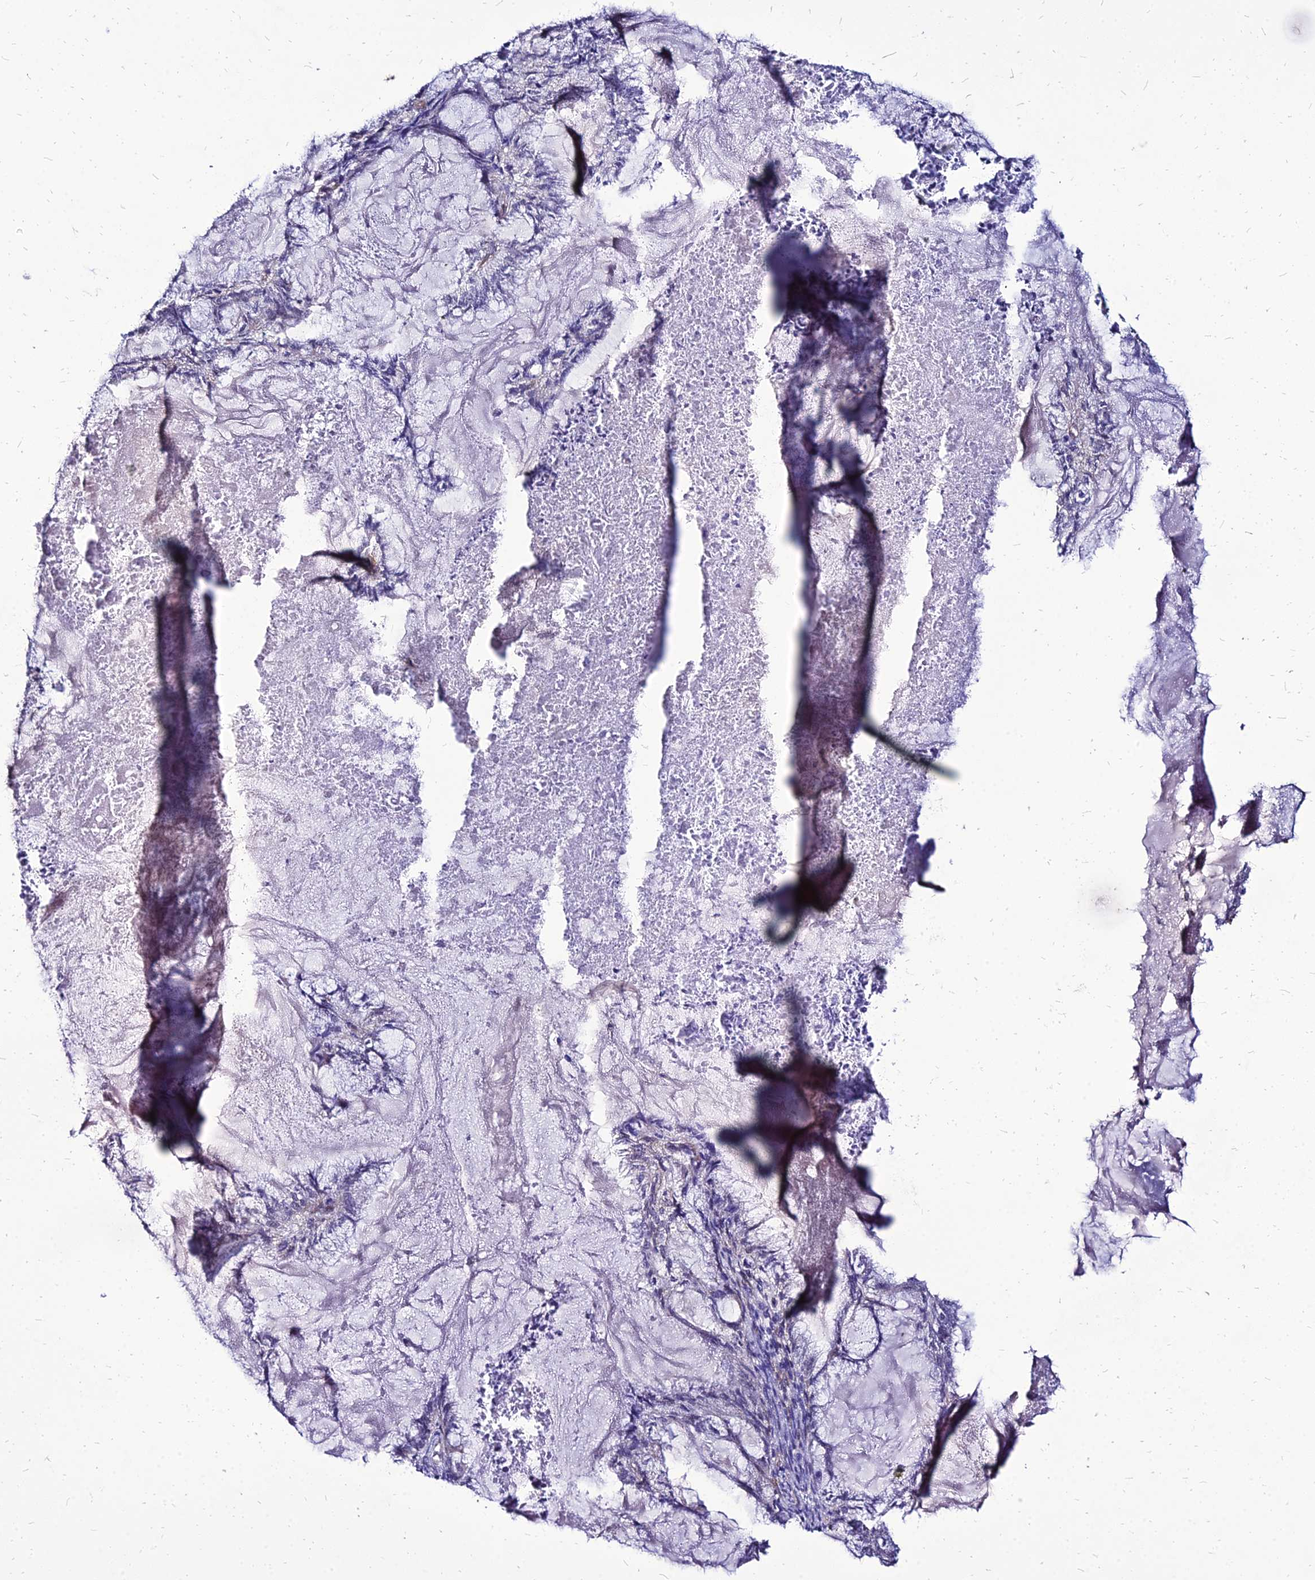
{"staining": {"intensity": "negative", "quantity": "none", "location": "none"}, "tissue": "endometrial cancer", "cell_type": "Tumor cells", "image_type": "cancer", "snomed": [{"axis": "morphology", "description": "Adenocarcinoma, NOS"}, {"axis": "topography", "description": "Endometrium"}], "caption": "Micrograph shows no protein expression in tumor cells of endometrial cancer (adenocarcinoma) tissue. (Brightfield microscopy of DAB (3,3'-diaminobenzidine) IHC at high magnification).", "gene": "YEATS2", "patient": {"sex": "female", "age": 86}}